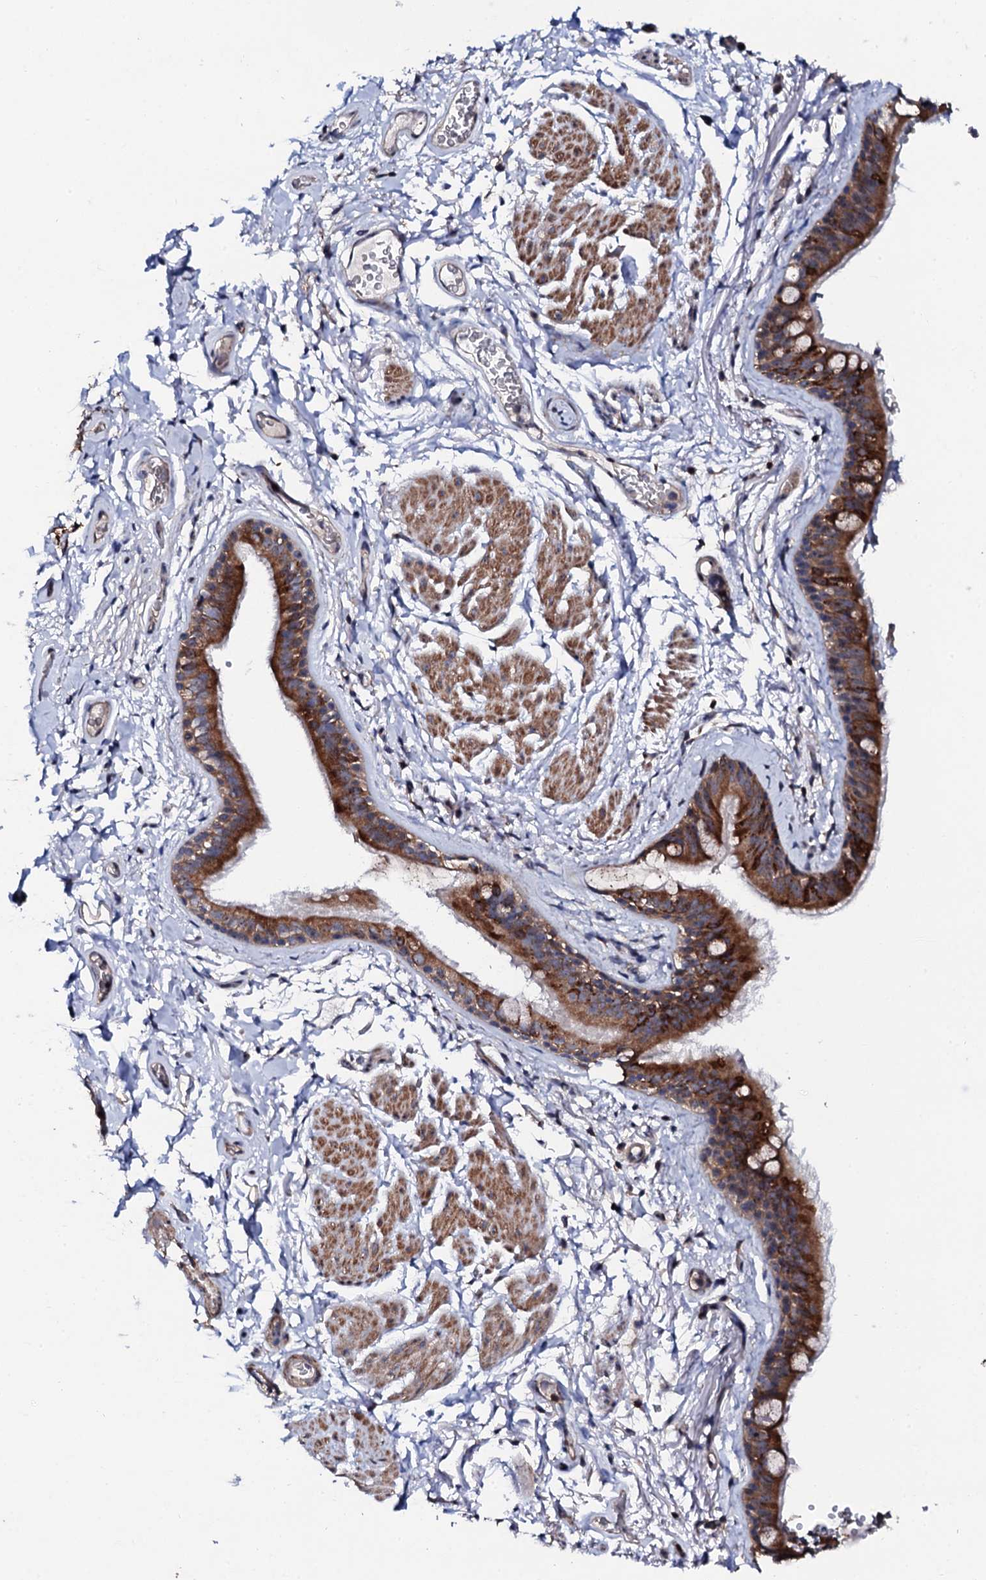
{"staining": {"intensity": "moderate", "quantity": ">75%", "location": "cytoplasmic/membranous,nuclear"}, "tissue": "bronchus", "cell_type": "Respiratory epithelial cells", "image_type": "normal", "snomed": [{"axis": "morphology", "description": "Normal tissue, NOS"}, {"axis": "topography", "description": "Cartilage tissue"}], "caption": "Bronchus stained for a protein reveals moderate cytoplasmic/membranous,nuclear positivity in respiratory epithelial cells.", "gene": "GTPBP4", "patient": {"sex": "male", "age": 63}}